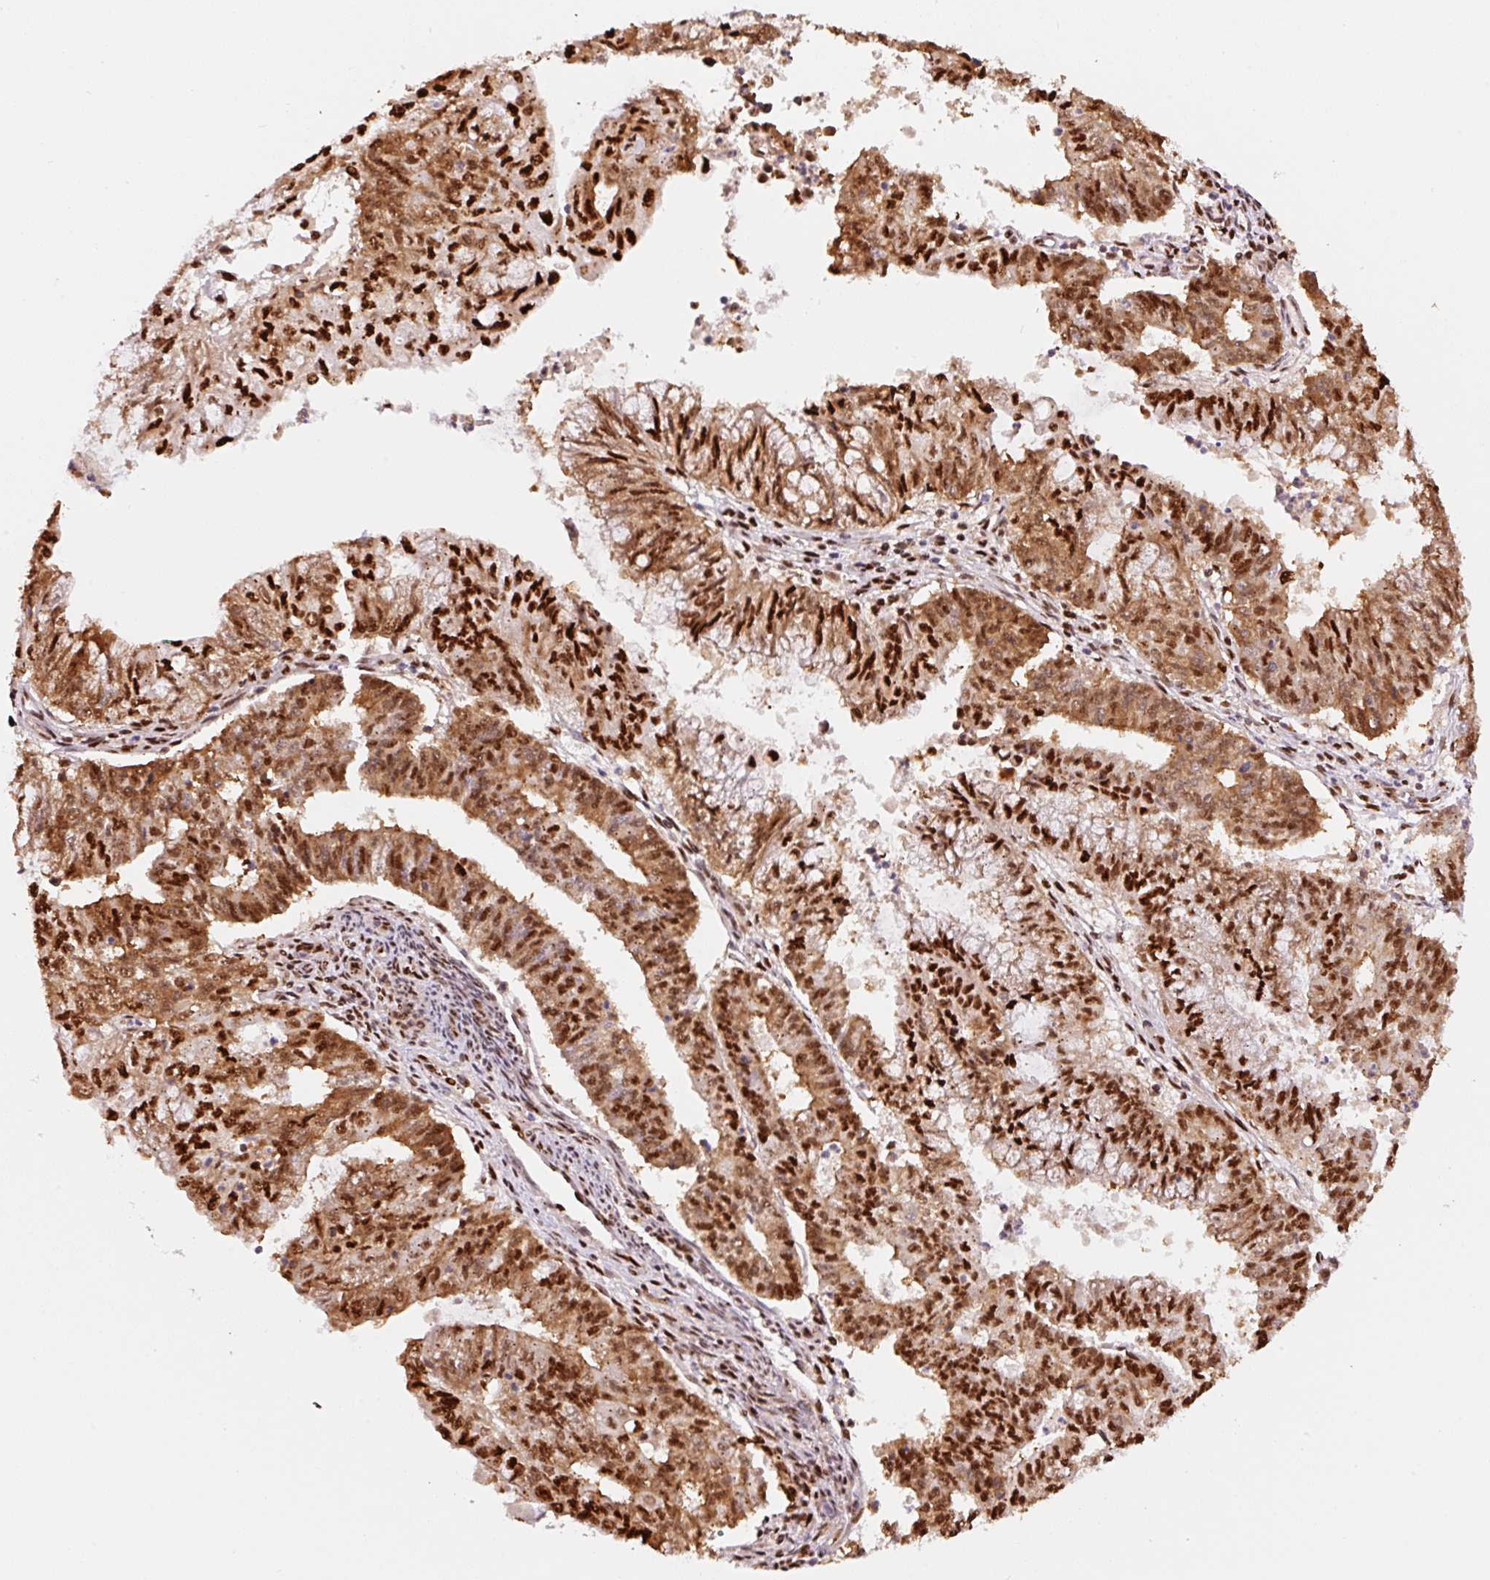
{"staining": {"intensity": "strong", "quantity": ">75%", "location": "cytoplasmic/membranous,nuclear"}, "tissue": "endometrial cancer", "cell_type": "Tumor cells", "image_type": "cancer", "snomed": [{"axis": "morphology", "description": "Adenocarcinoma, NOS"}, {"axis": "topography", "description": "Endometrium"}], "caption": "Immunohistochemical staining of human endometrial adenocarcinoma displays high levels of strong cytoplasmic/membranous and nuclear protein expression in about >75% of tumor cells. (Brightfield microscopy of DAB IHC at high magnification).", "gene": "GPR139", "patient": {"sex": "female", "age": 61}}